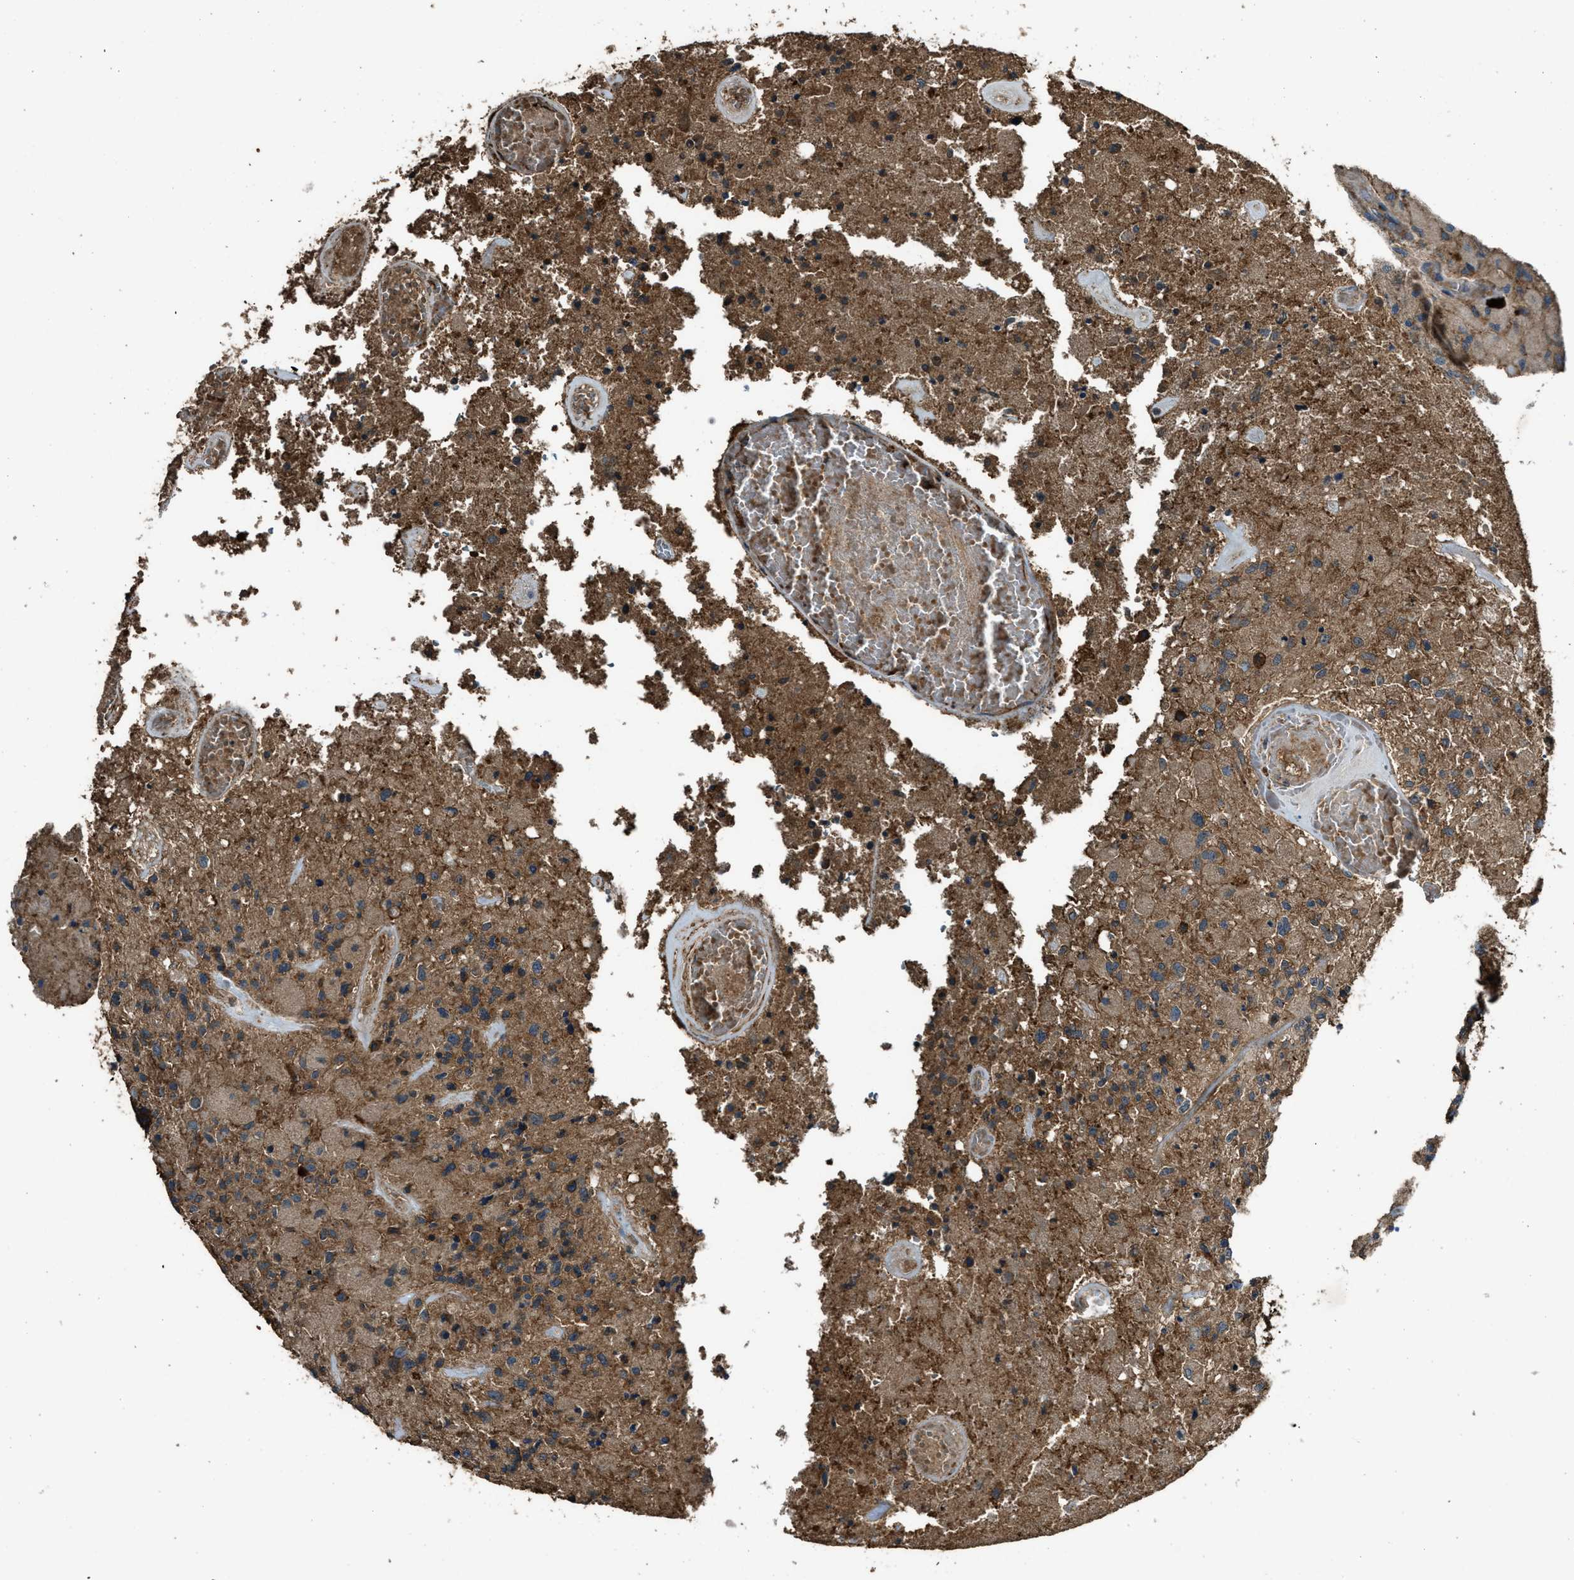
{"staining": {"intensity": "moderate", "quantity": ">75%", "location": "cytoplasmic/membranous"}, "tissue": "glioma", "cell_type": "Tumor cells", "image_type": "cancer", "snomed": [{"axis": "morphology", "description": "Normal tissue, NOS"}, {"axis": "morphology", "description": "Glioma, malignant, High grade"}, {"axis": "topography", "description": "Cerebral cortex"}], "caption": "Glioma stained for a protein (brown) demonstrates moderate cytoplasmic/membranous positive expression in about >75% of tumor cells.", "gene": "MAP3K8", "patient": {"sex": "male", "age": 77}}